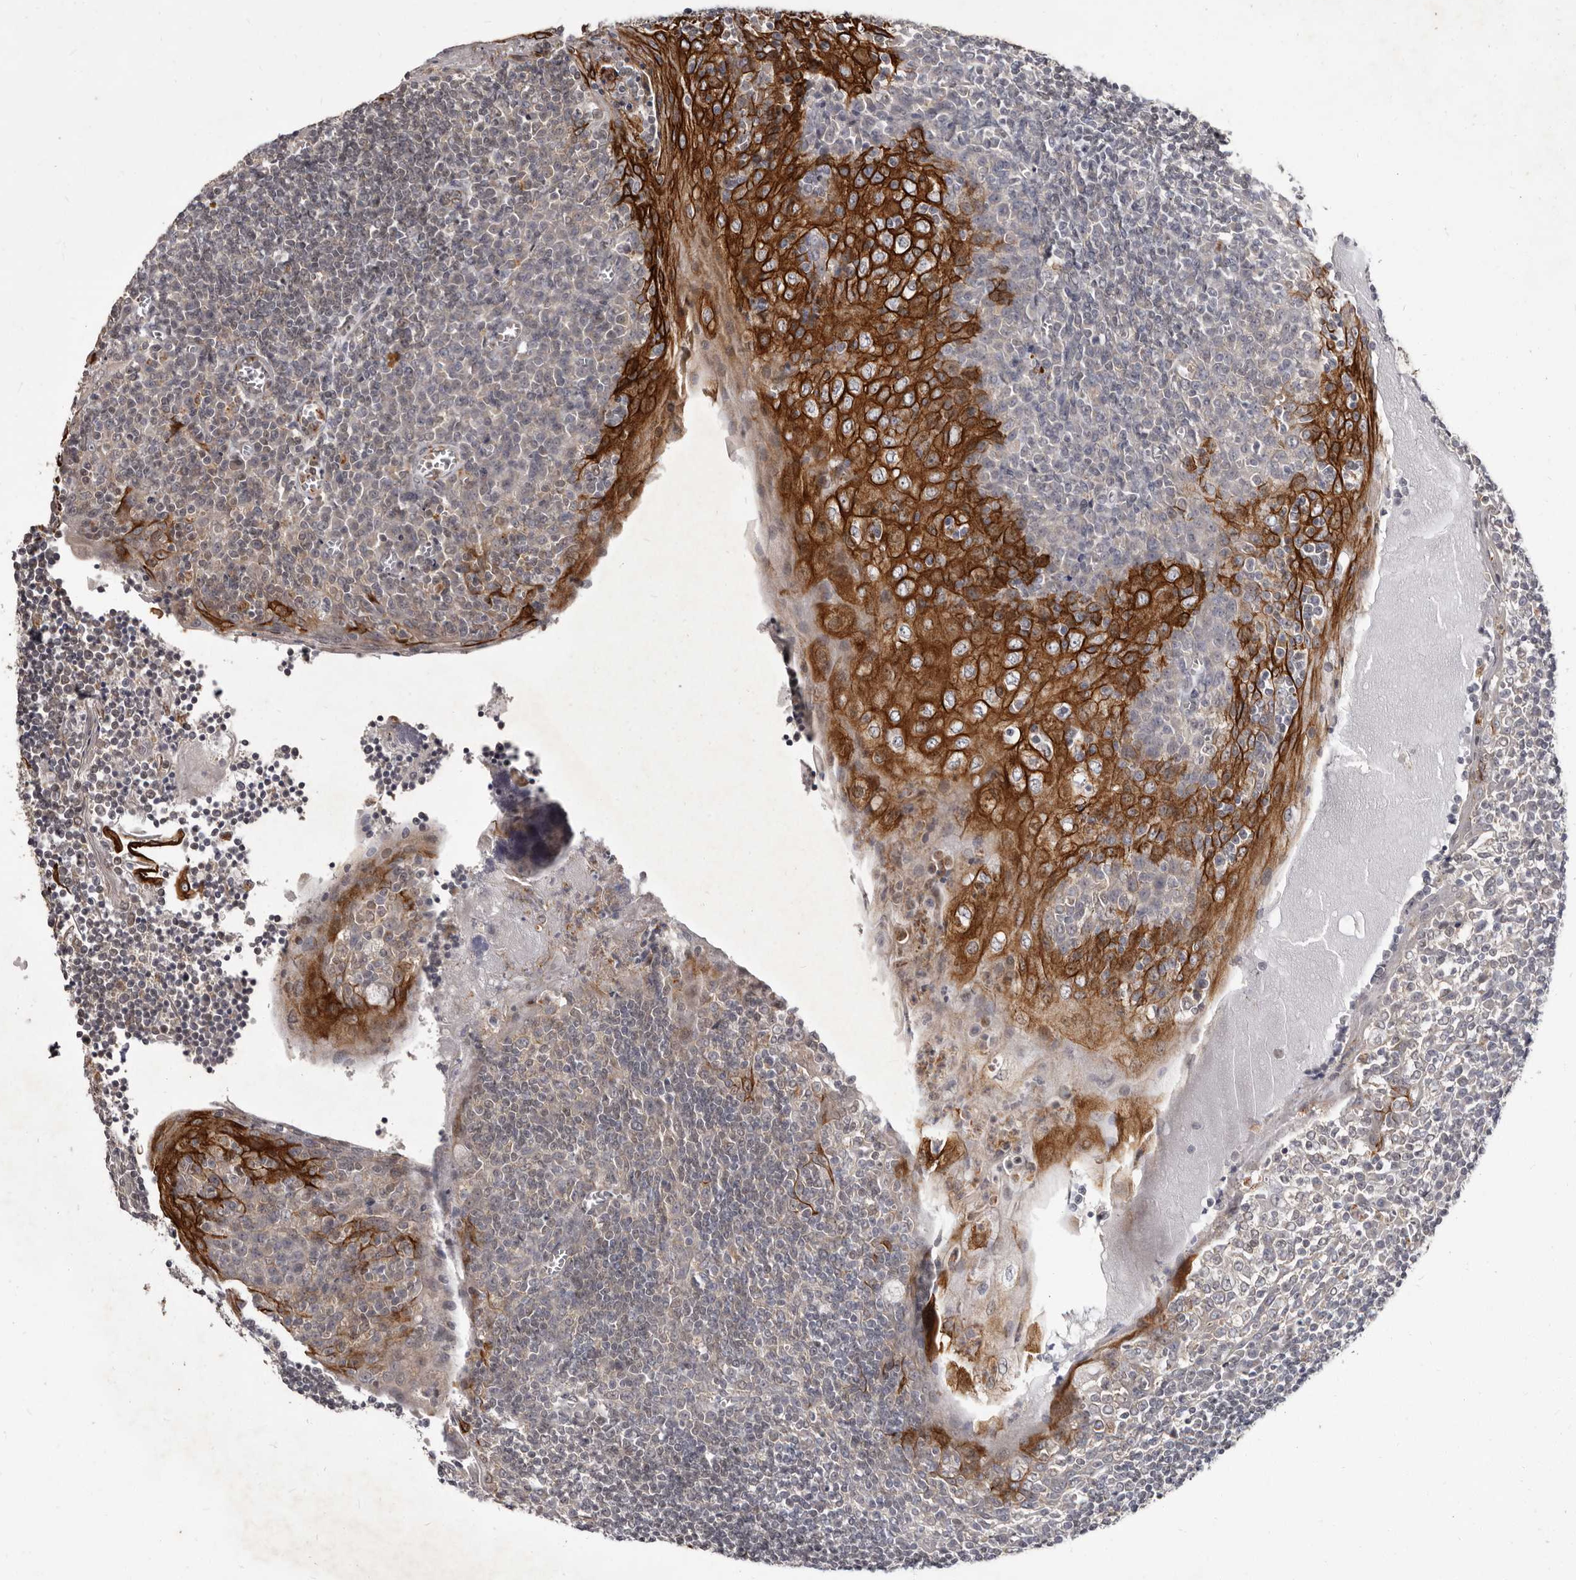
{"staining": {"intensity": "negative", "quantity": "none", "location": "none"}, "tissue": "tonsil", "cell_type": "Germinal center cells", "image_type": "normal", "snomed": [{"axis": "morphology", "description": "Normal tissue, NOS"}, {"axis": "topography", "description": "Tonsil"}], "caption": "Tonsil was stained to show a protein in brown. There is no significant positivity in germinal center cells. (DAB (3,3'-diaminobenzidine) immunohistochemistry visualized using brightfield microscopy, high magnification).", "gene": "ACLY", "patient": {"sex": "male", "age": 27}}